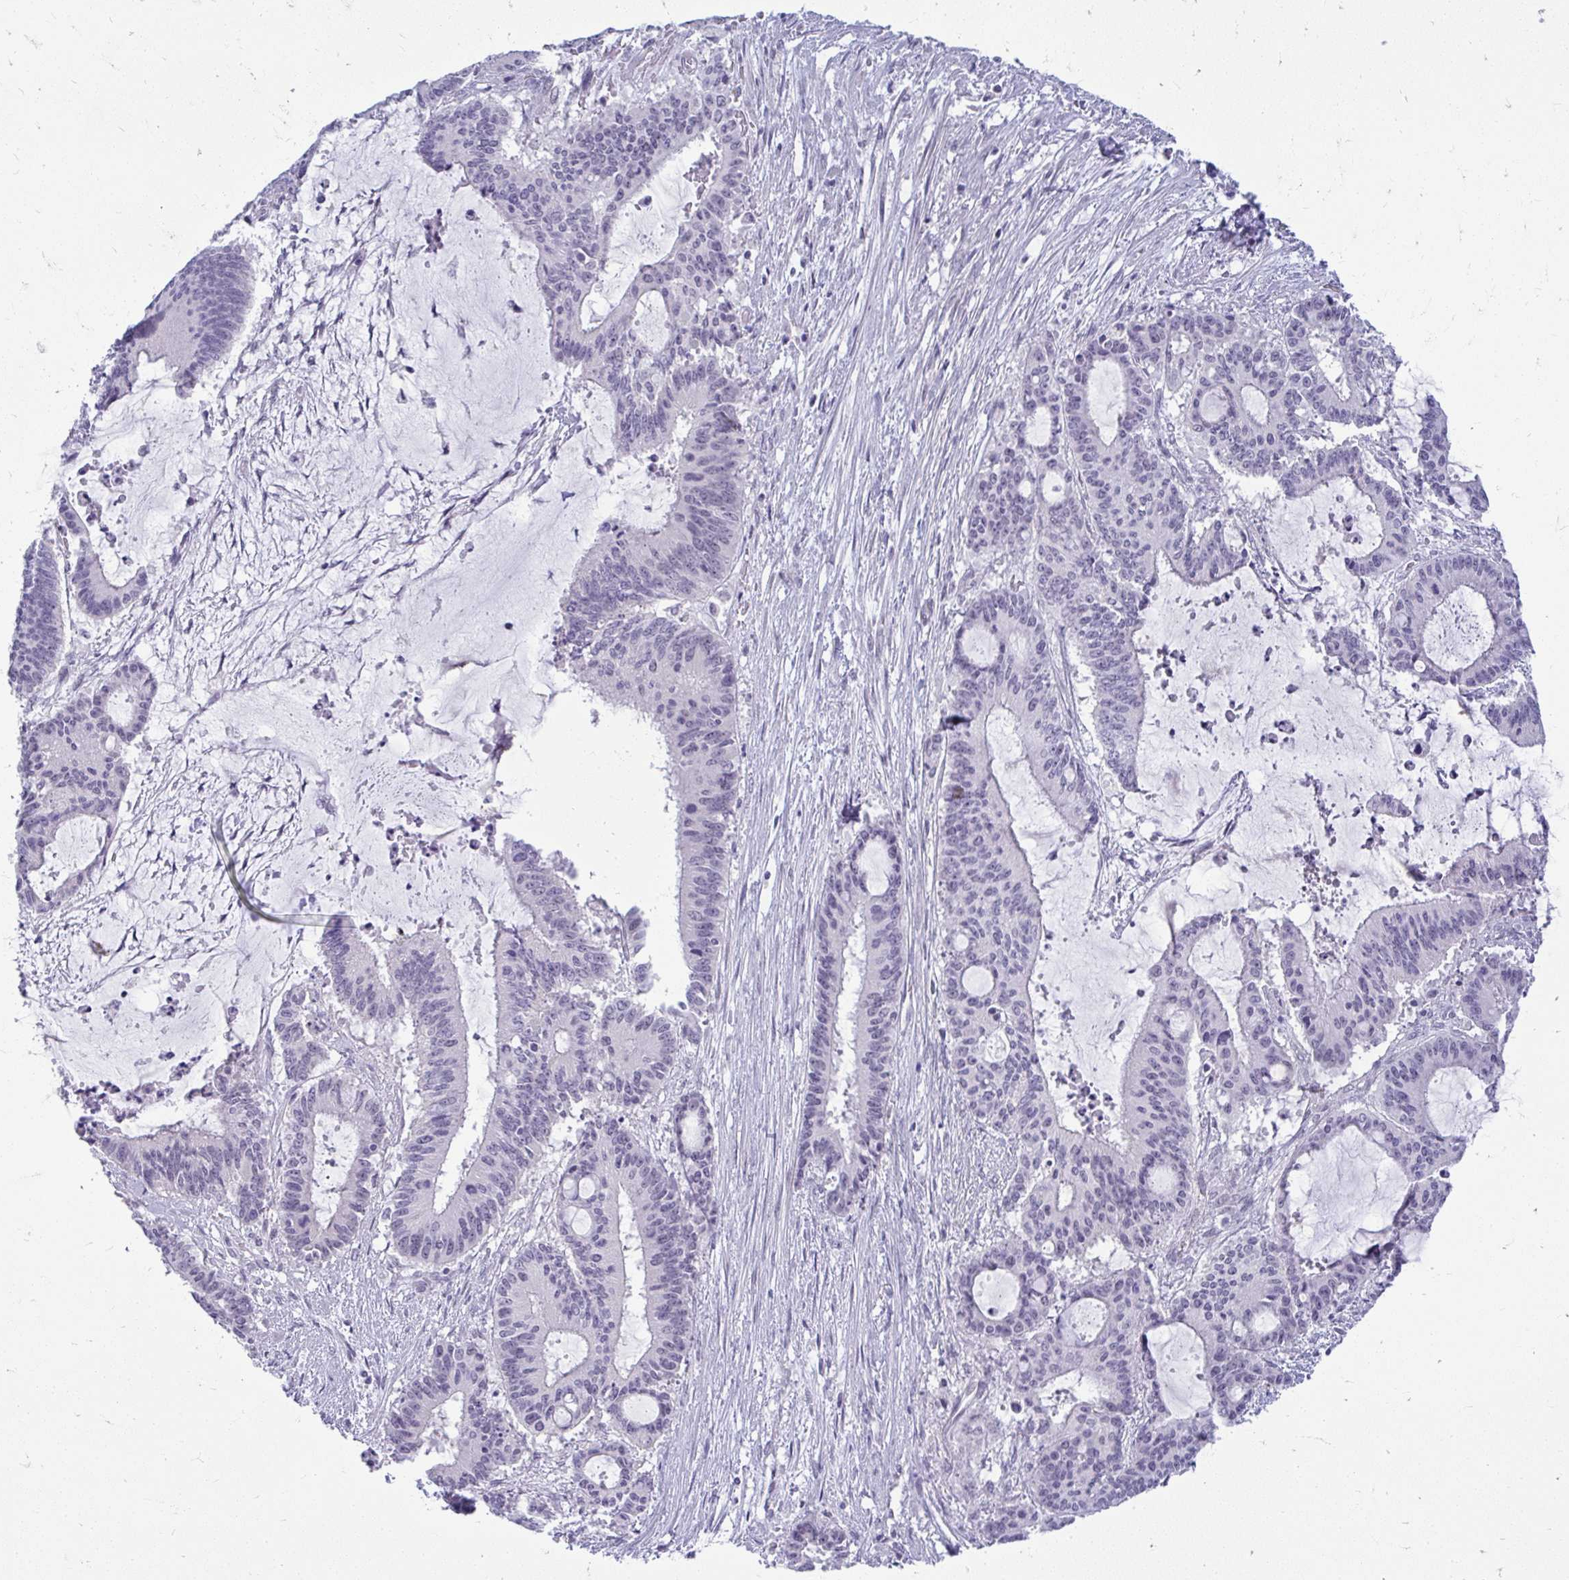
{"staining": {"intensity": "negative", "quantity": "none", "location": "none"}, "tissue": "liver cancer", "cell_type": "Tumor cells", "image_type": "cancer", "snomed": [{"axis": "morphology", "description": "Normal tissue, NOS"}, {"axis": "morphology", "description": "Cholangiocarcinoma"}, {"axis": "topography", "description": "Liver"}, {"axis": "topography", "description": "Peripheral nerve tissue"}], "caption": "An immunohistochemistry (IHC) photomicrograph of cholangiocarcinoma (liver) is shown. There is no staining in tumor cells of cholangiocarcinoma (liver).", "gene": "TEX33", "patient": {"sex": "female", "age": 73}}